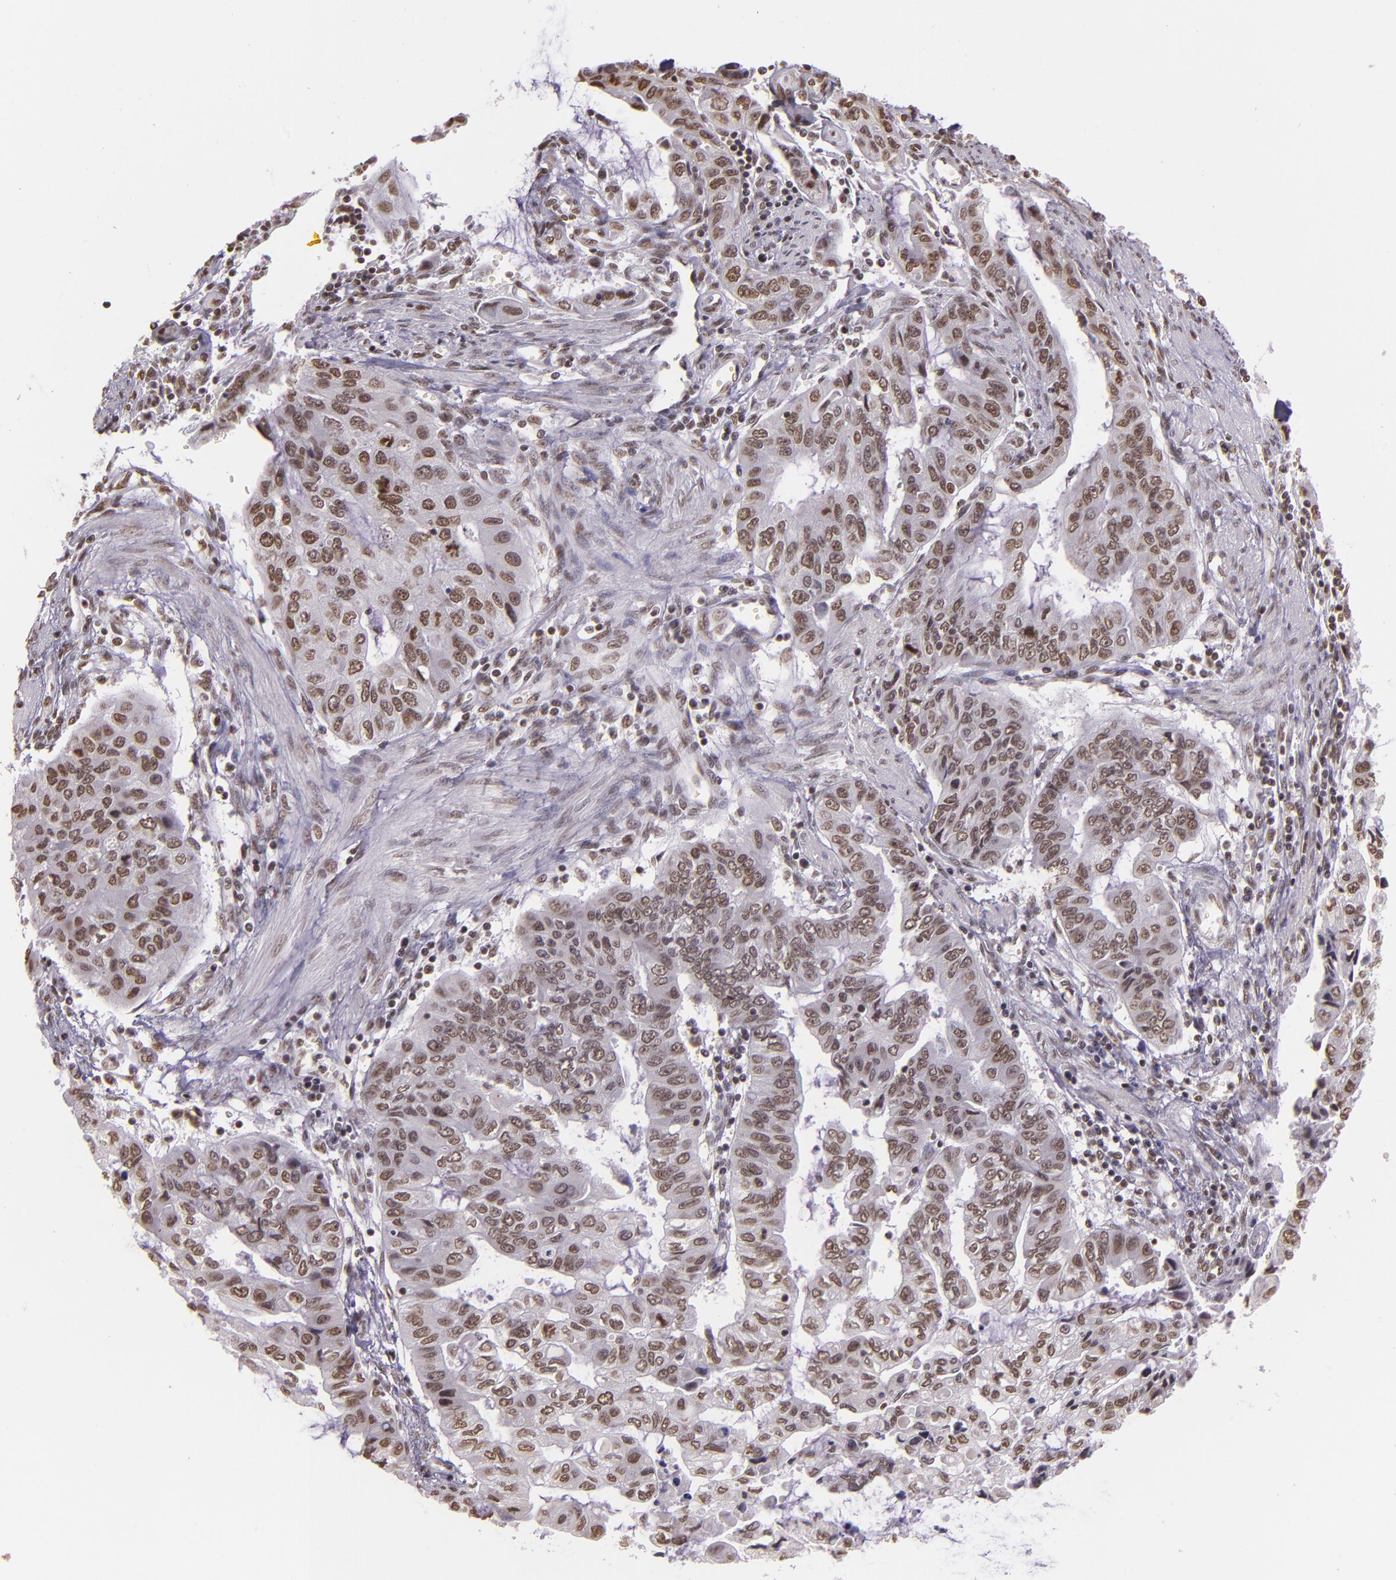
{"staining": {"intensity": "weak", "quantity": ">75%", "location": "nuclear"}, "tissue": "stomach cancer", "cell_type": "Tumor cells", "image_type": "cancer", "snomed": [{"axis": "morphology", "description": "Adenocarcinoma, NOS"}, {"axis": "topography", "description": "Stomach, upper"}], "caption": "This is a micrograph of IHC staining of stomach adenocarcinoma, which shows weak staining in the nuclear of tumor cells.", "gene": "USF1", "patient": {"sex": "female", "age": 52}}